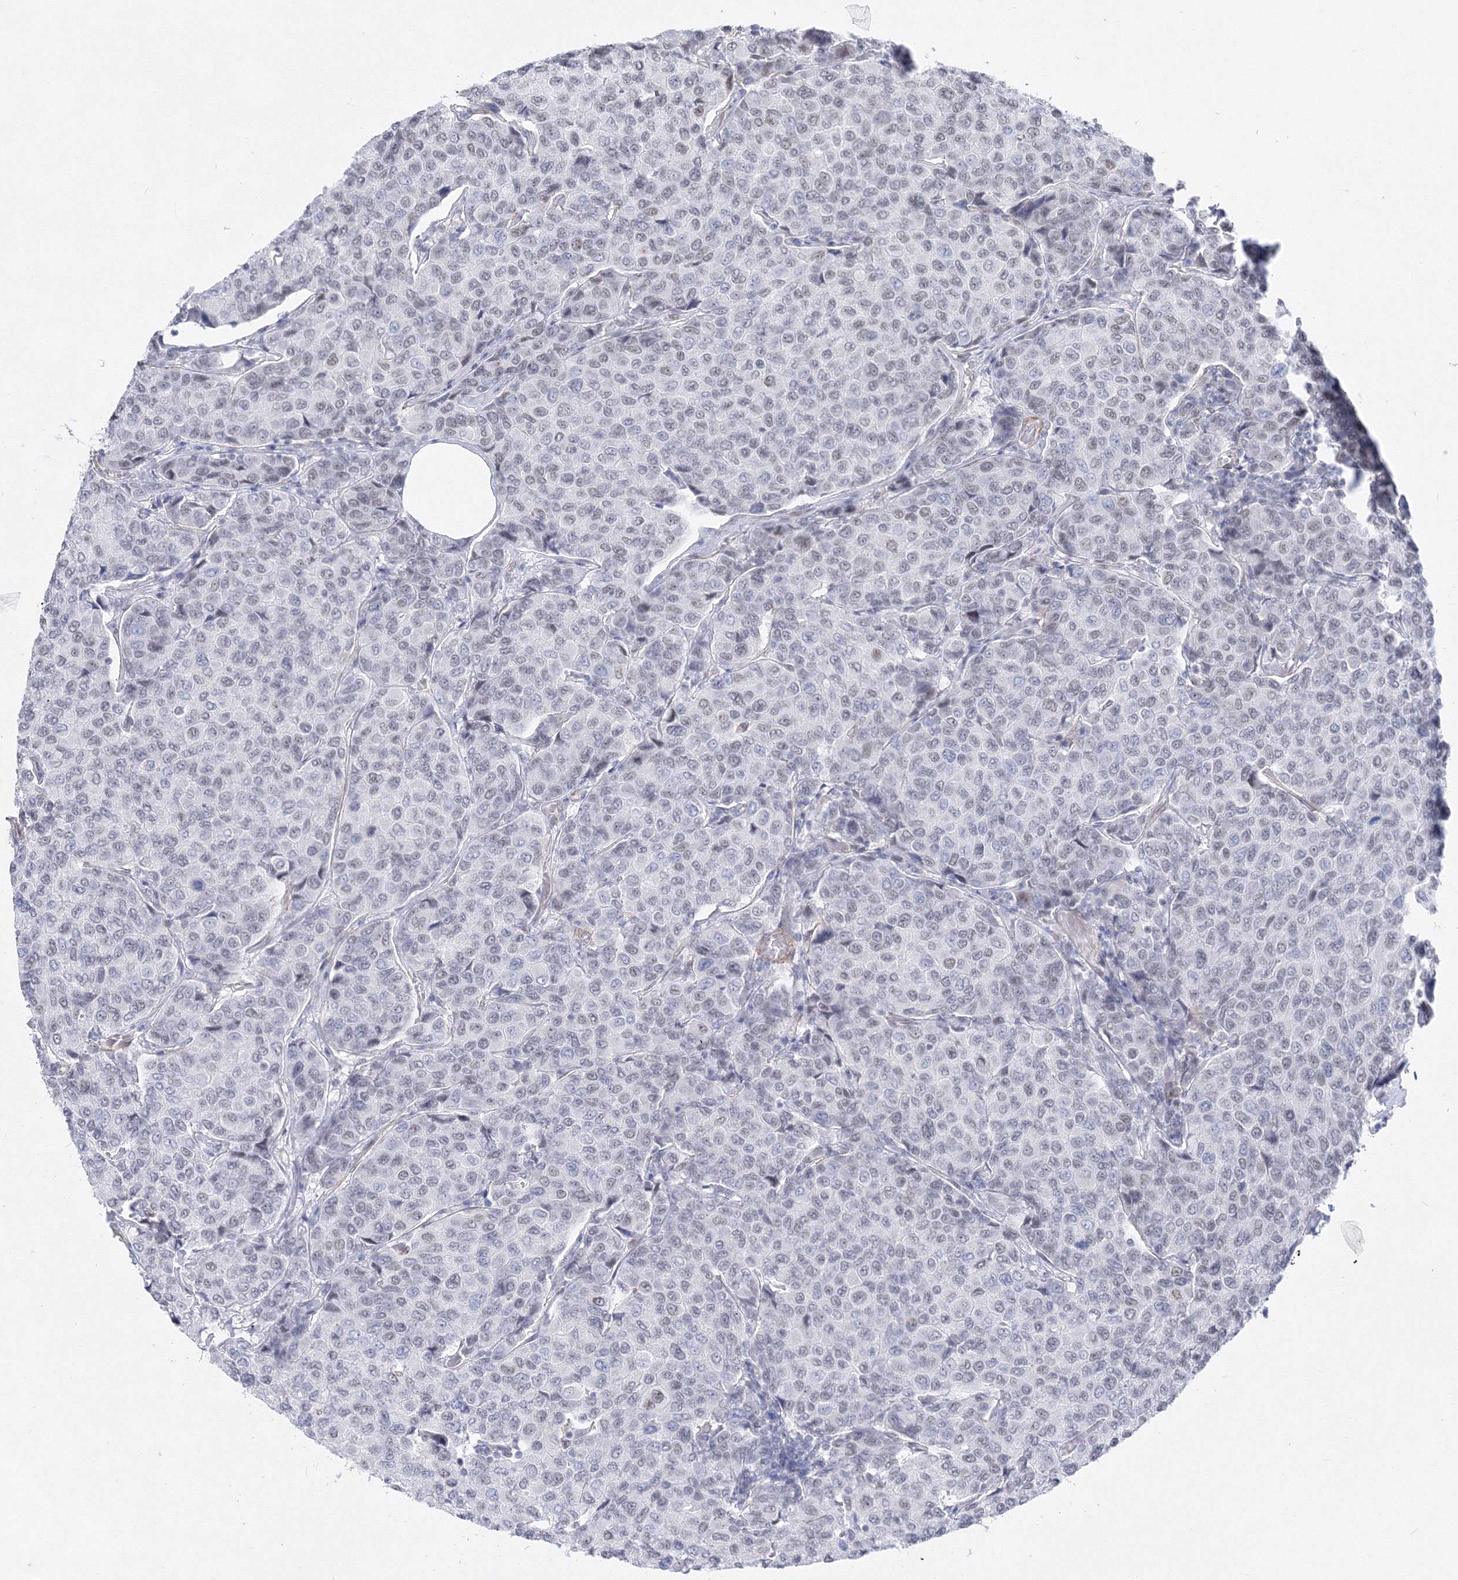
{"staining": {"intensity": "weak", "quantity": "25%-75%", "location": "nuclear"}, "tissue": "breast cancer", "cell_type": "Tumor cells", "image_type": "cancer", "snomed": [{"axis": "morphology", "description": "Duct carcinoma"}, {"axis": "topography", "description": "Breast"}], "caption": "Invasive ductal carcinoma (breast) stained with immunohistochemistry (IHC) reveals weak nuclear positivity in about 25%-75% of tumor cells. The protein of interest is shown in brown color, while the nuclei are stained blue.", "gene": "ZNF638", "patient": {"sex": "female", "age": 55}}